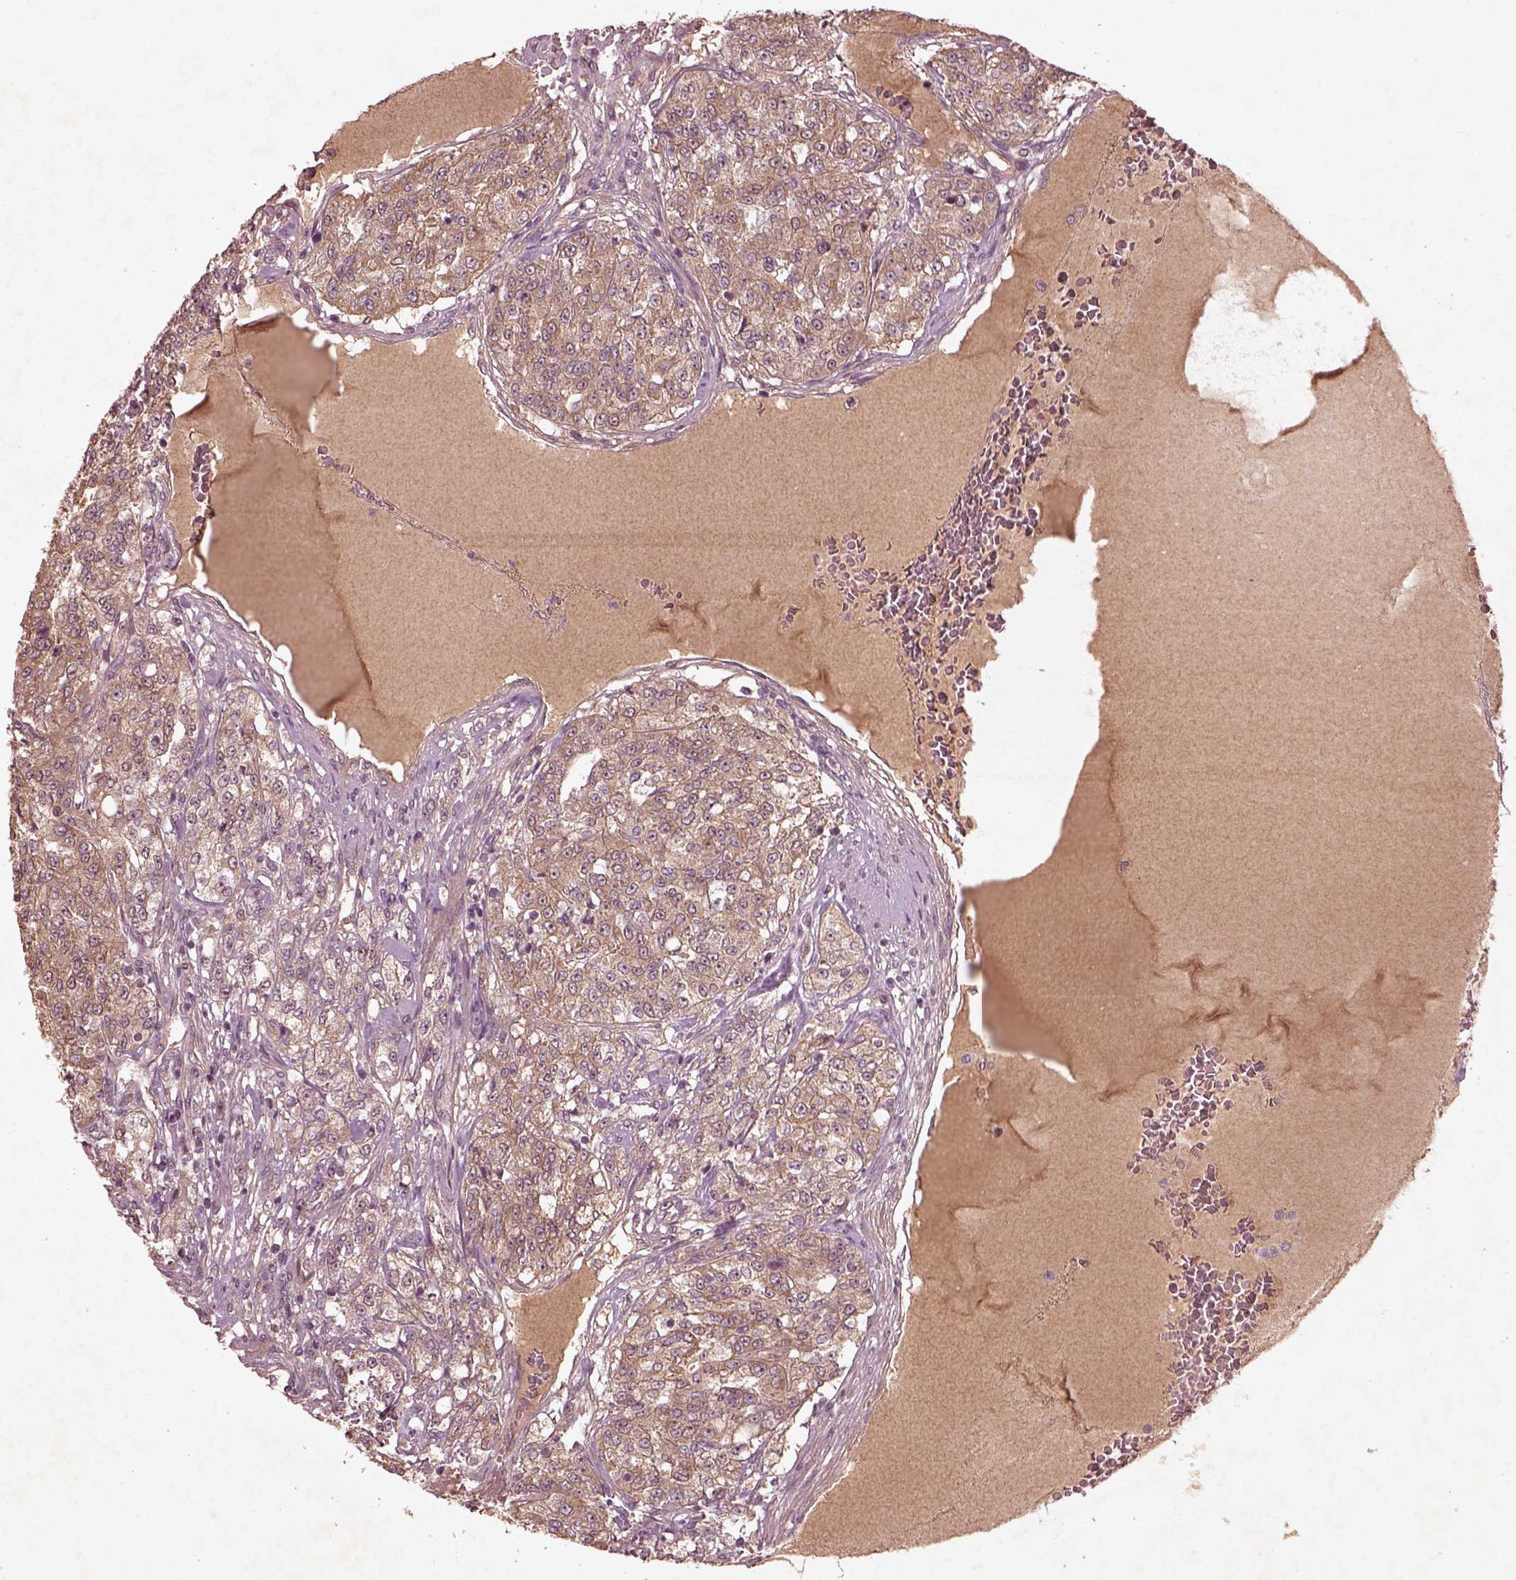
{"staining": {"intensity": "weak", "quantity": ">75%", "location": "cytoplasmic/membranous"}, "tissue": "renal cancer", "cell_type": "Tumor cells", "image_type": "cancer", "snomed": [{"axis": "morphology", "description": "Adenocarcinoma, NOS"}, {"axis": "topography", "description": "Kidney"}], "caption": "Brown immunohistochemical staining in renal cancer (adenocarcinoma) reveals weak cytoplasmic/membranous staining in about >75% of tumor cells. (Stains: DAB in brown, nuclei in blue, Microscopy: brightfield microscopy at high magnification).", "gene": "FAM234A", "patient": {"sex": "female", "age": 63}}